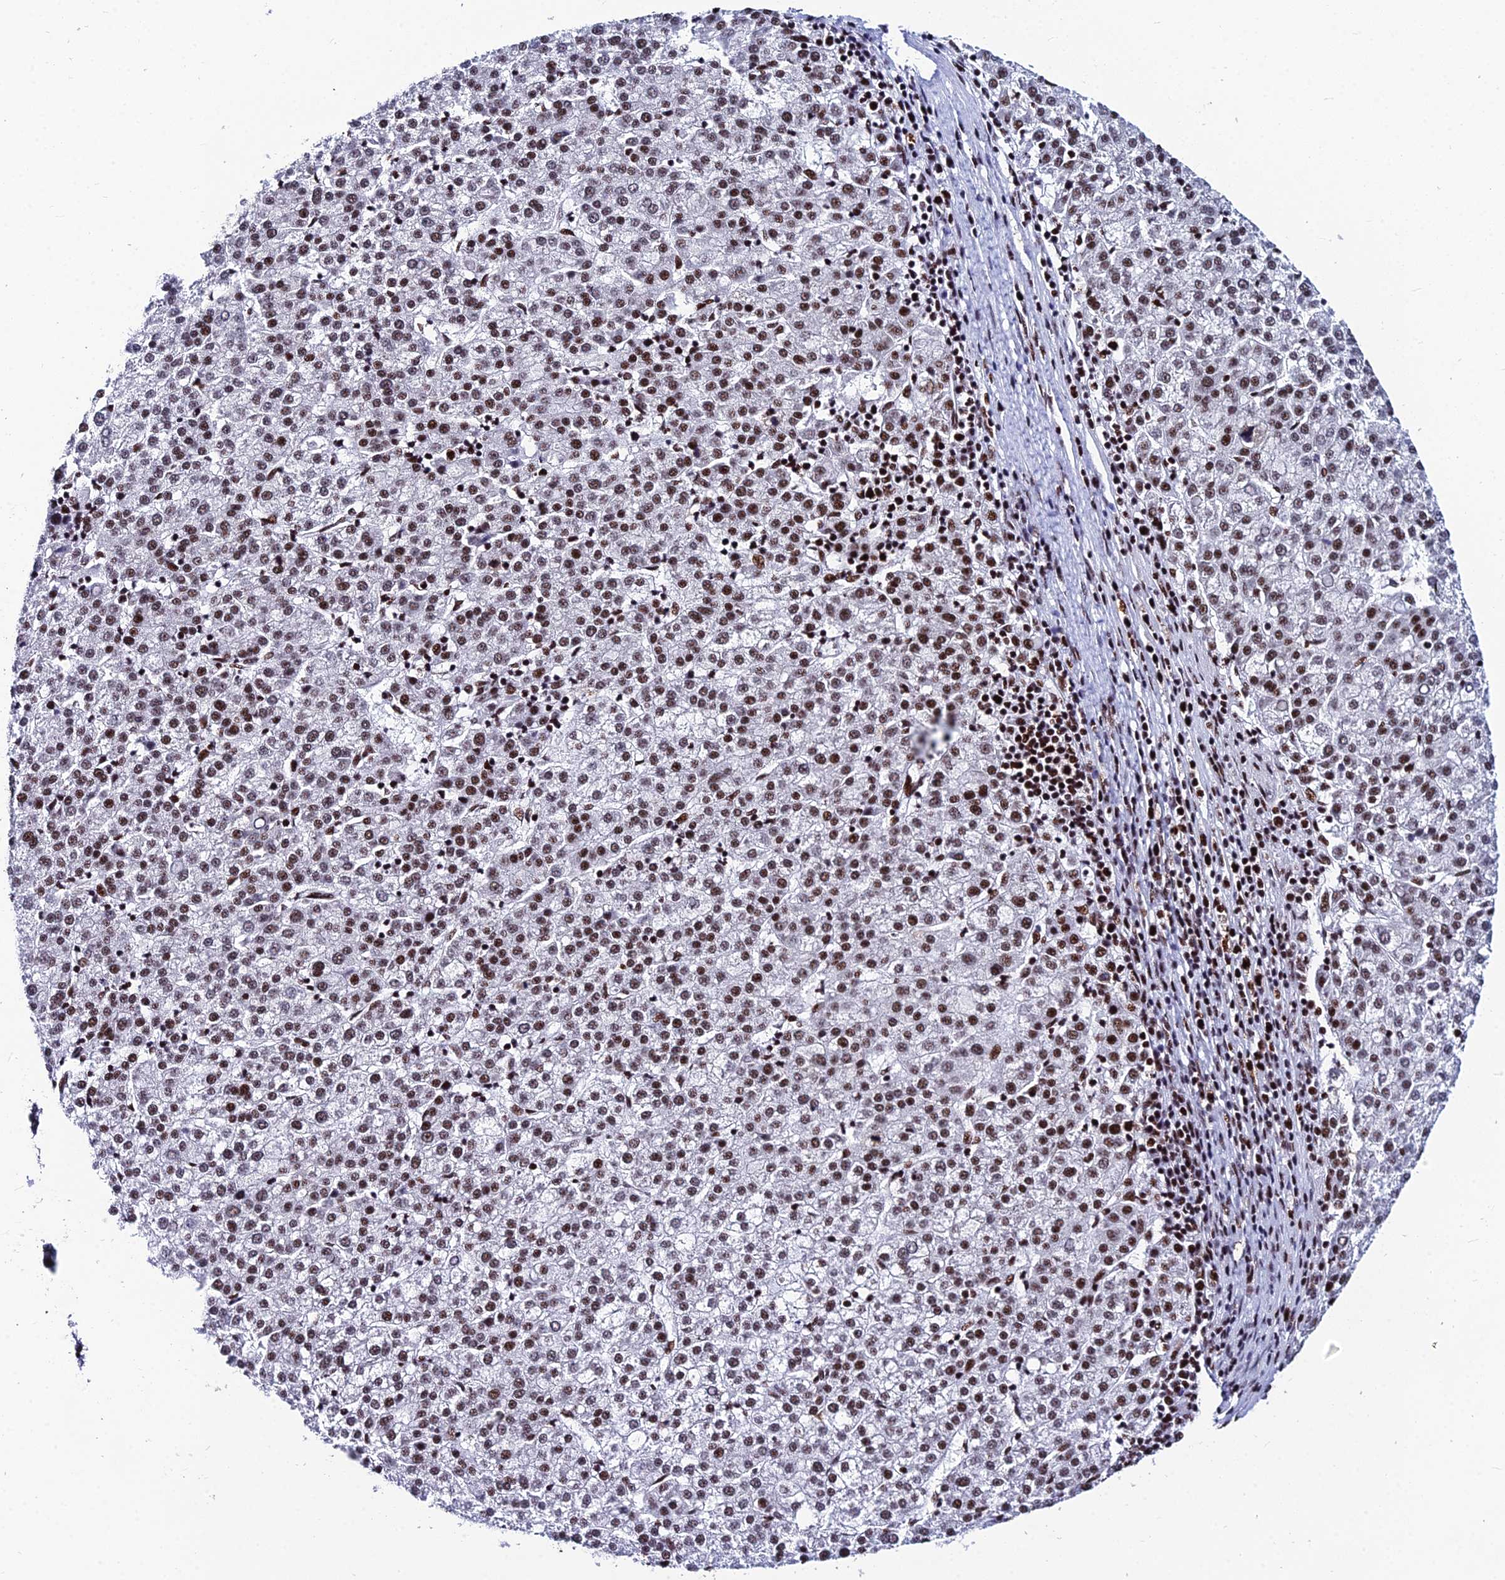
{"staining": {"intensity": "strong", "quantity": ">75%", "location": "nuclear"}, "tissue": "liver cancer", "cell_type": "Tumor cells", "image_type": "cancer", "snomed": [{"axis": "morphology", "description": "Carcinoma, Hepatocellular, NOS"}, {"axis": "topography", "description": "Liver"}], "caption": "Approximately >75% of tumor cells in human hepatocellular carcinoma (liver) demonstrate strong nuclear protein staining as visualized by brown immunohistochemical staining.", "gene": "HNRNPH1", "patient": {"sex": "female", "age": 58}}